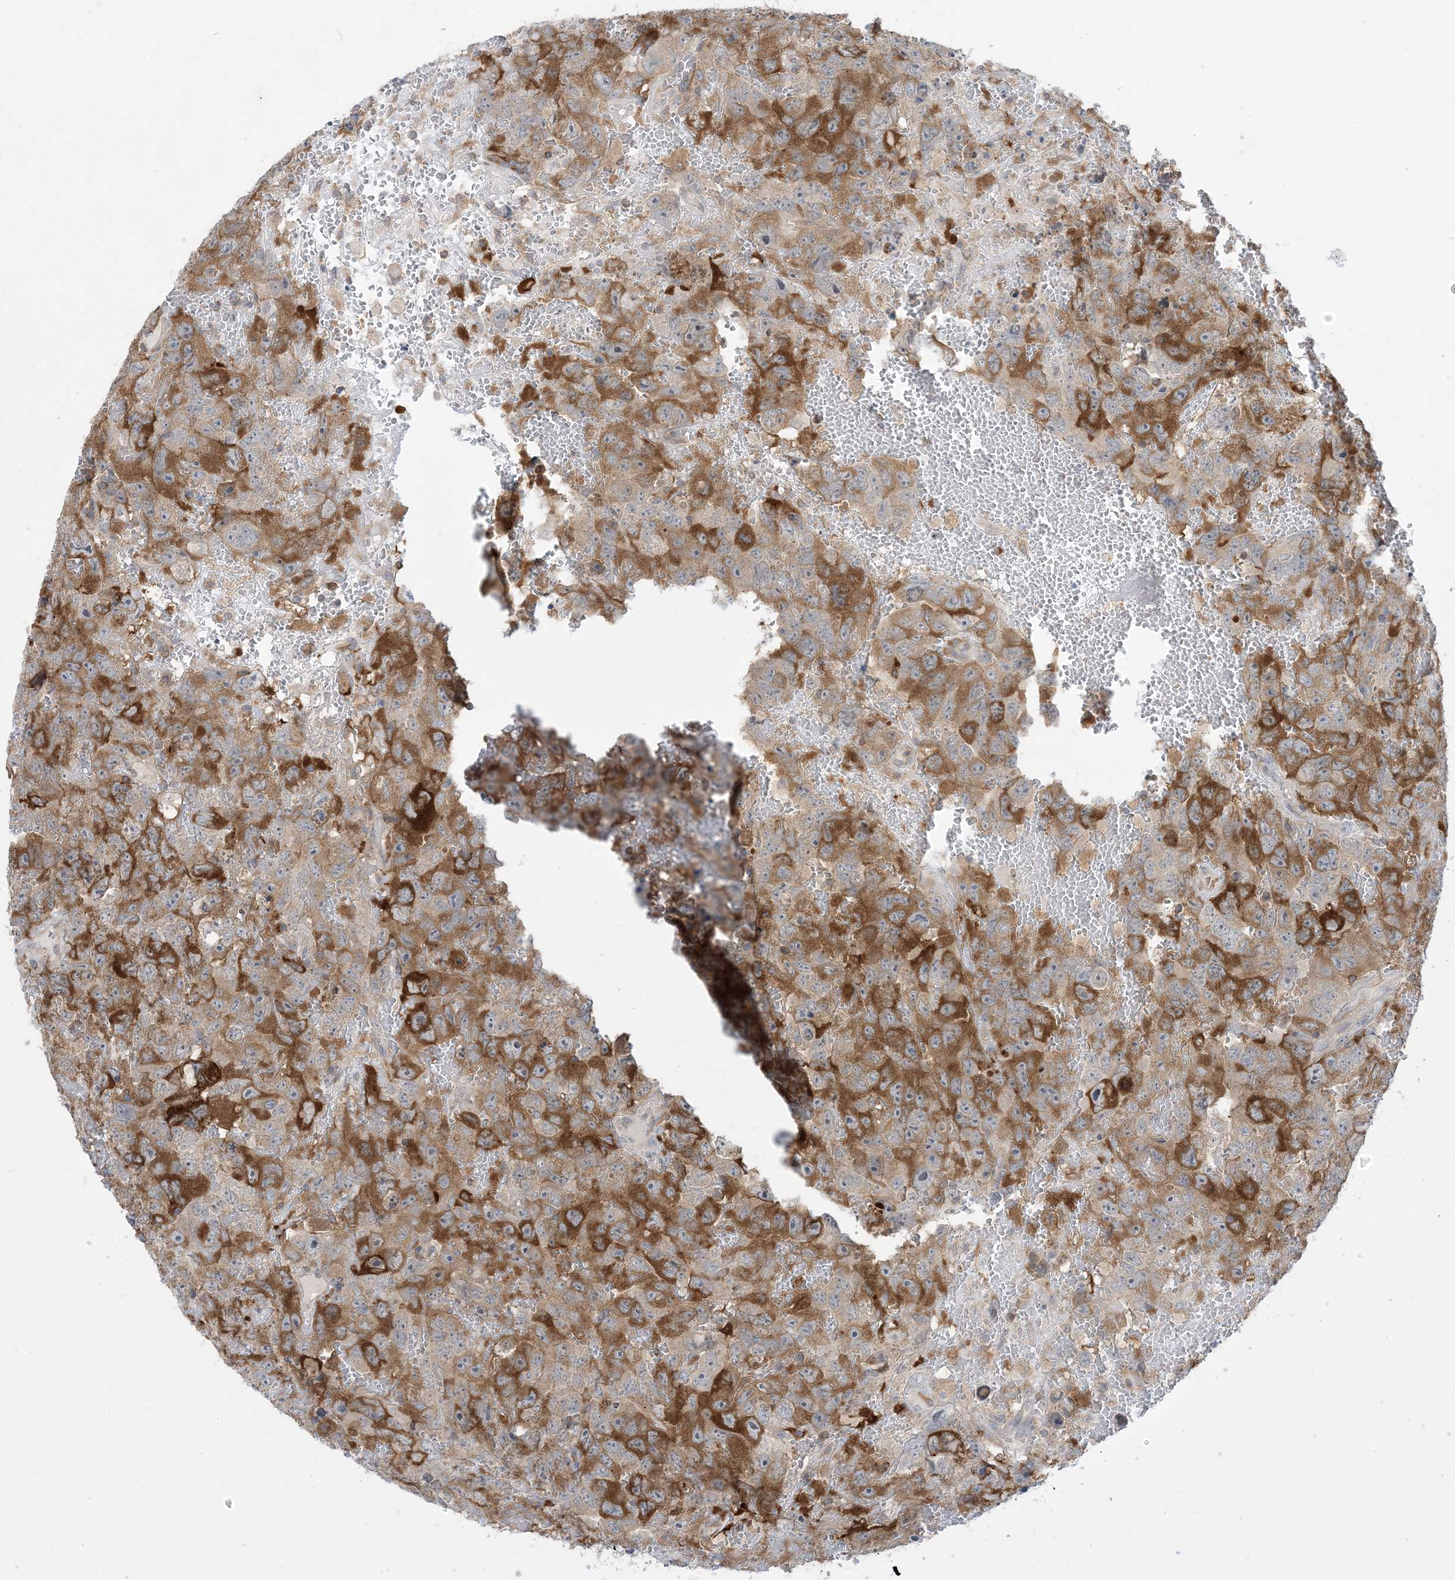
{"staining": {"intensity": "moderate", "quantity": ">75%", "location": "cytoplasmic/membranous"}, "tissue": "testis cancer", "cell_type": "Tumor cells", "image_type": "cancer", "snomed": [{"axis": "morphology", "description": "Carcinoma, Embryonal, NOS"}, {"axis": "topography", "description": "Testis"}], "caption": "Embryonal carcinoma (testis) stained with DAB immunohistochemistry (IHC) shows medium levels of moderate cytoplasmic/membranous expression in about >75% of tumor cells.", "gene": "AOC1", "patient": {"sex": "male", "age": 45}}